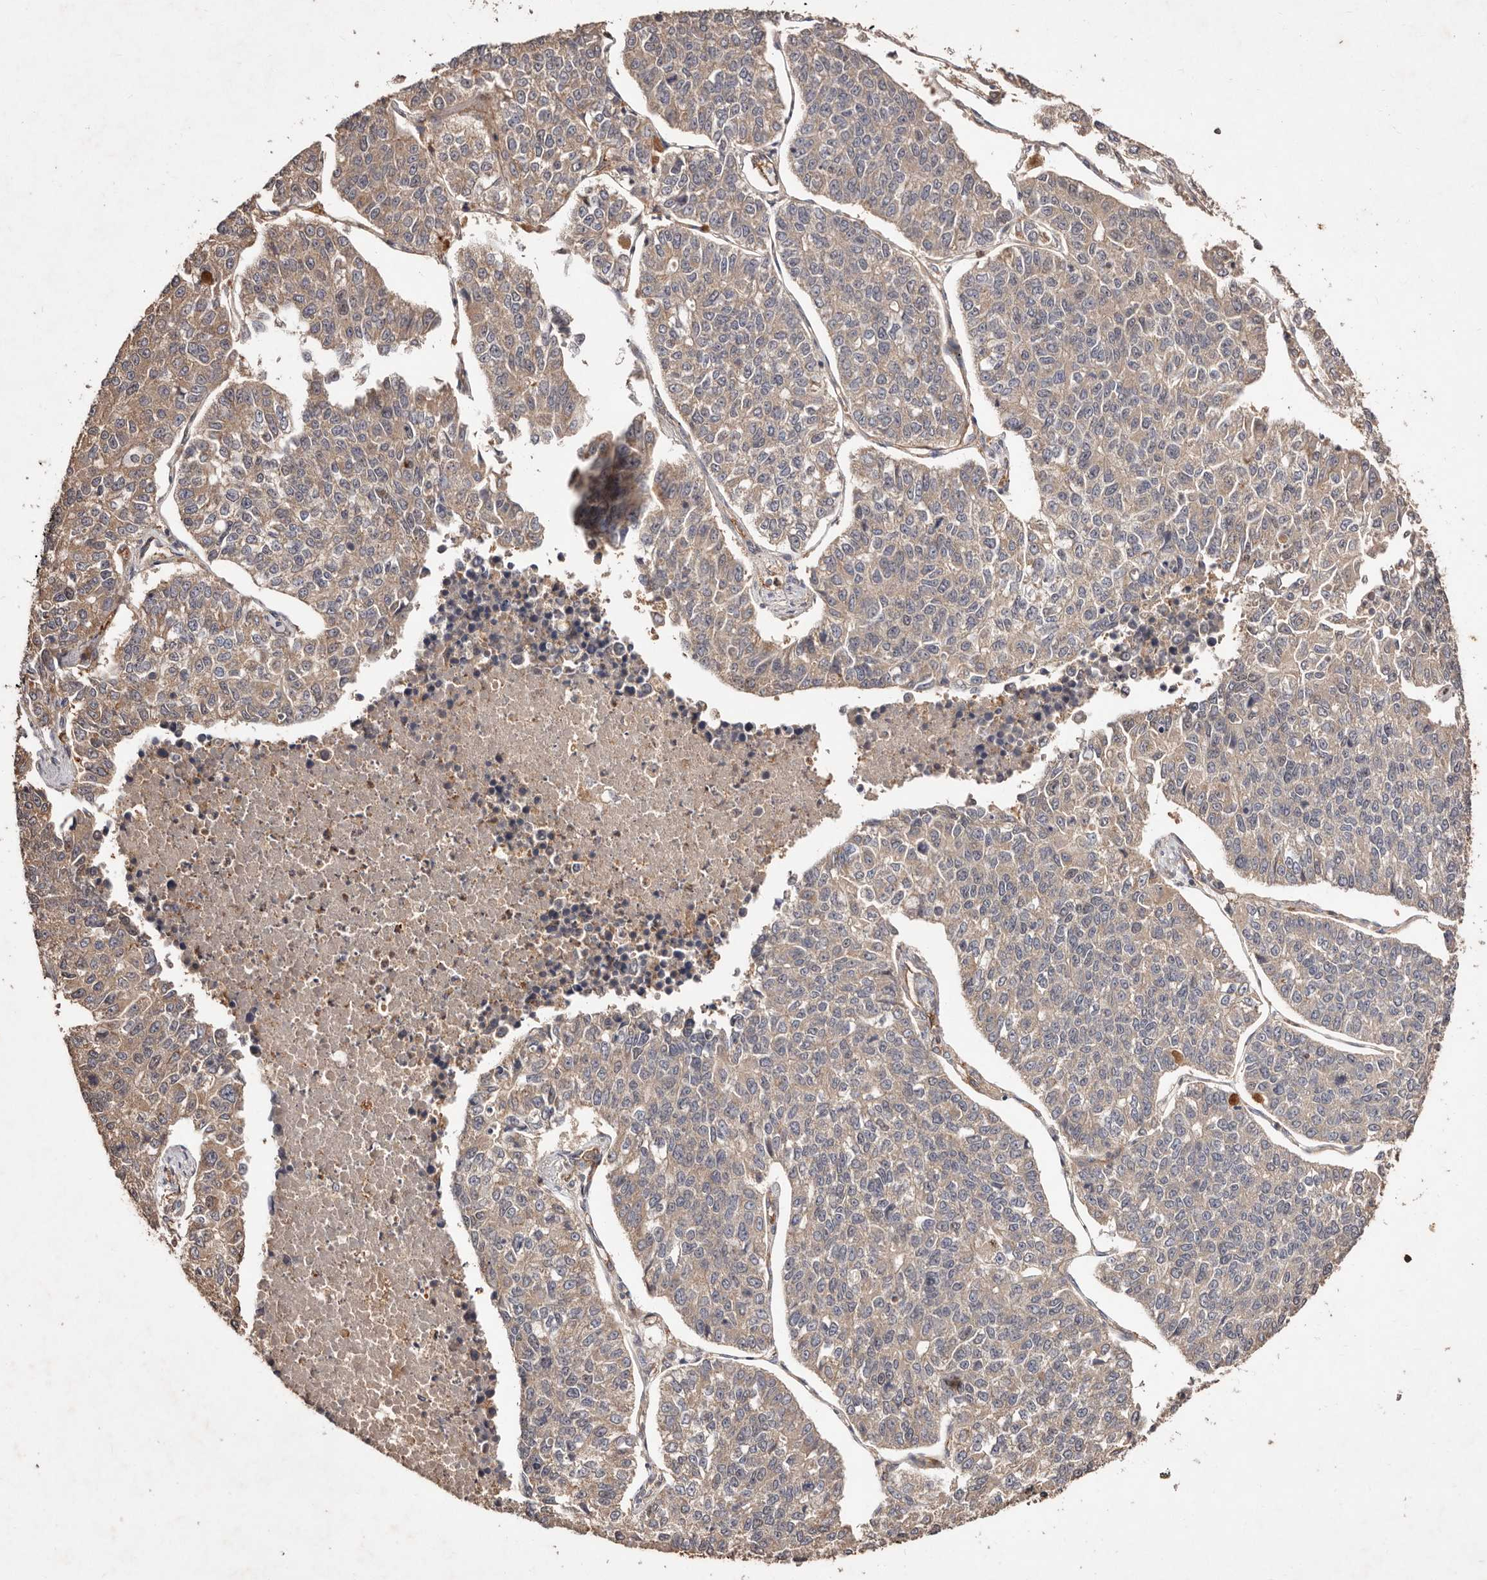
{"staining": {"intensity": "weak", "quantity": ">75%", "location": "cytoplasmic/membranous"}, "tissue": "lung cancer", "cell_type": "Tumor cells", "image_type": "cancer", "snomed": [{"axis": "morphology", "description": "Adenocarcinoma, NOS"}, {"axis": "topography", "description": "Lung"}], "caption": "Human lung cancer stained with a protein marker demonstrates weak staining in tumor cells.", "gene": "CCL14", "patient": {"sex": "male", "age": 49}}